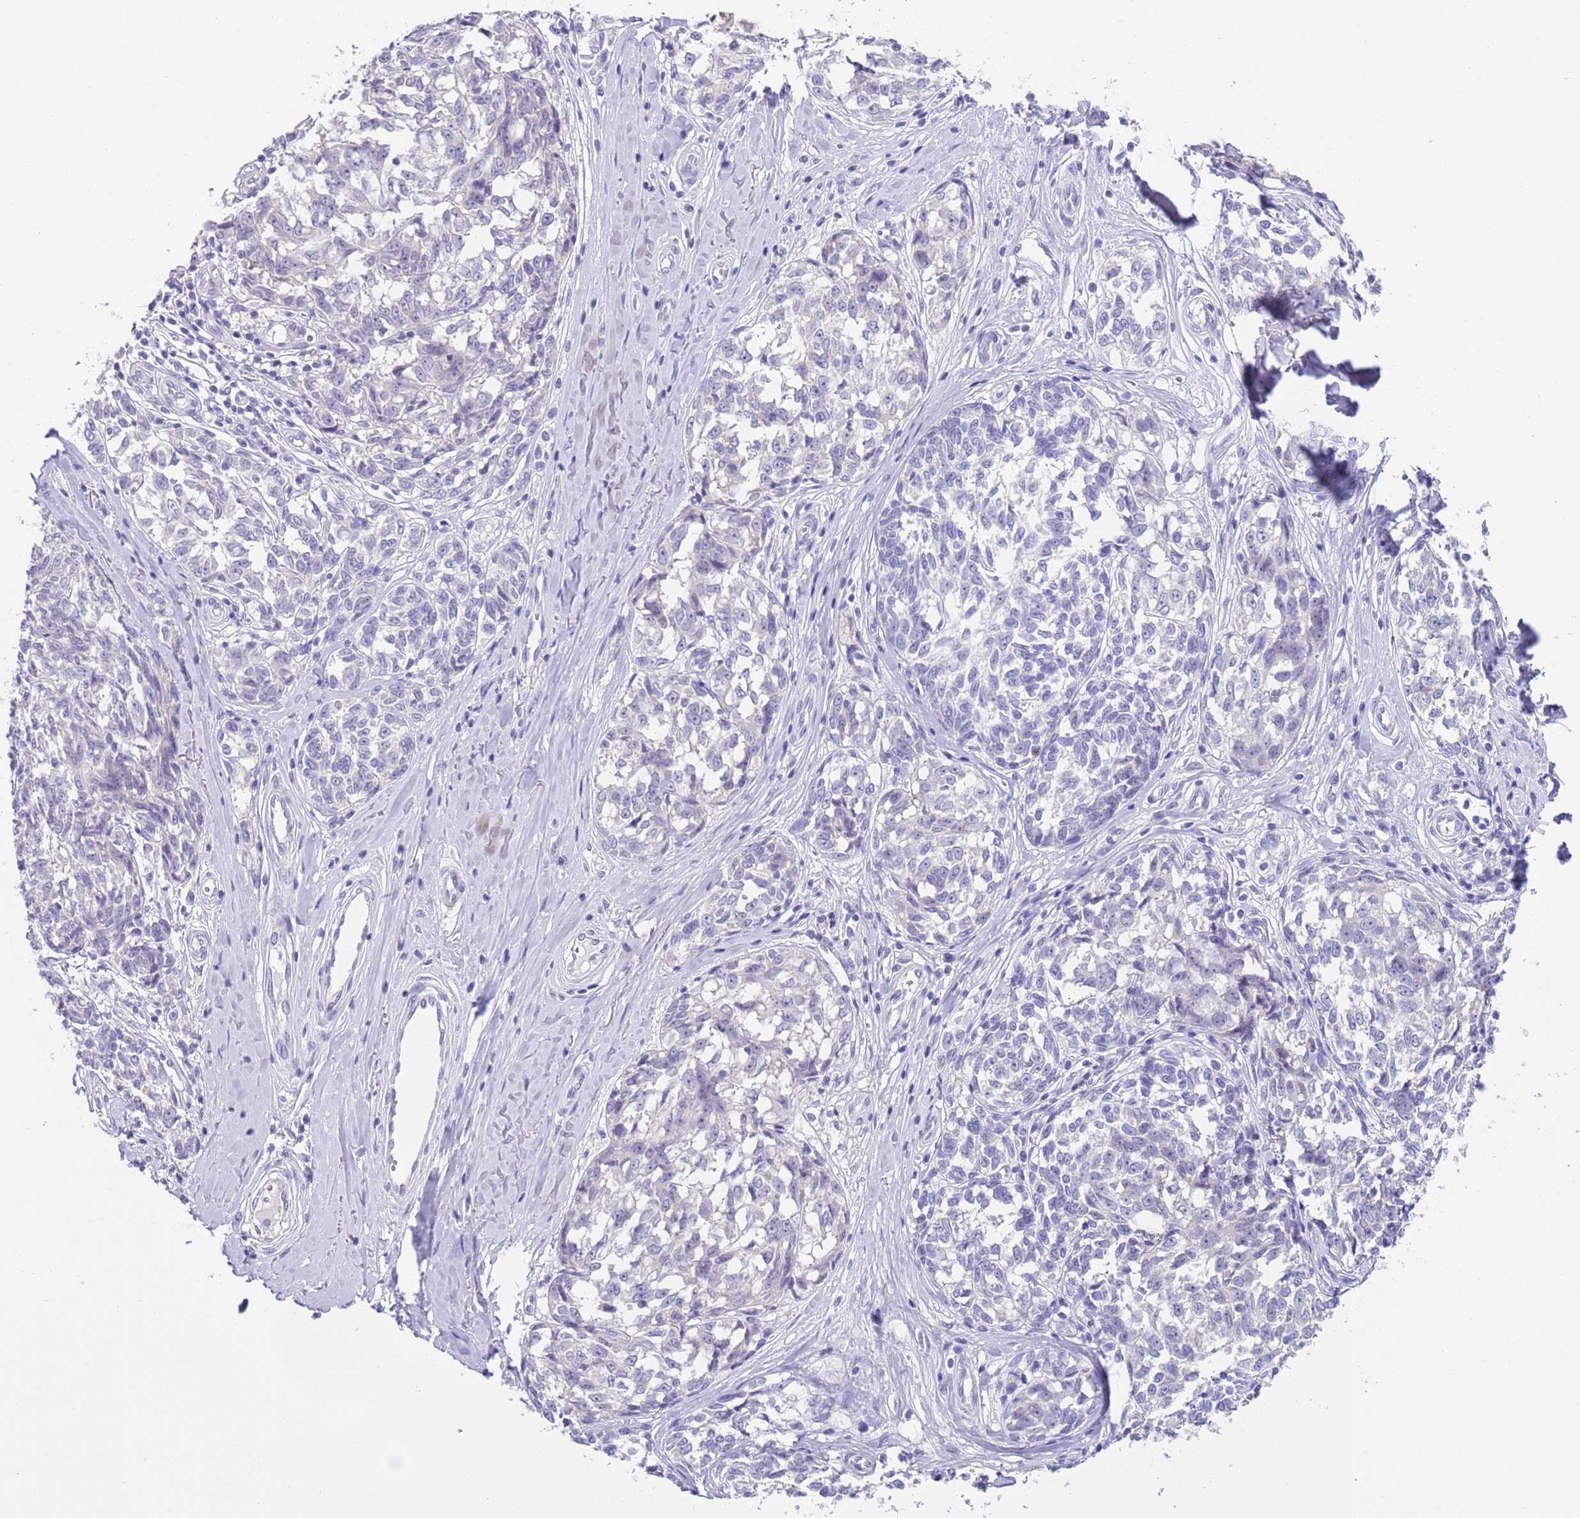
{"staining": {"intensity": "negative", "quantity": "none", "location": "none"}, "tissue": "melanoma", "cell_type": "Tumor cells", "image_type": "cancer", "snomed": [{"axis": "morphology", "description": "Normal tissue, NOS"}, {"axis": "morphology", "description": "Malignant melanoma, NOS"}, {"axis": "topography", "description": "Skin"}], "caption": "DAB (3,3'-diaminobenzidine) immunohistochemical staining of human melanoma demonstrates no significant positivity in tumor cells.", "gene": "SPIRE2", "patient": {"sex": "female", "age": 64}}